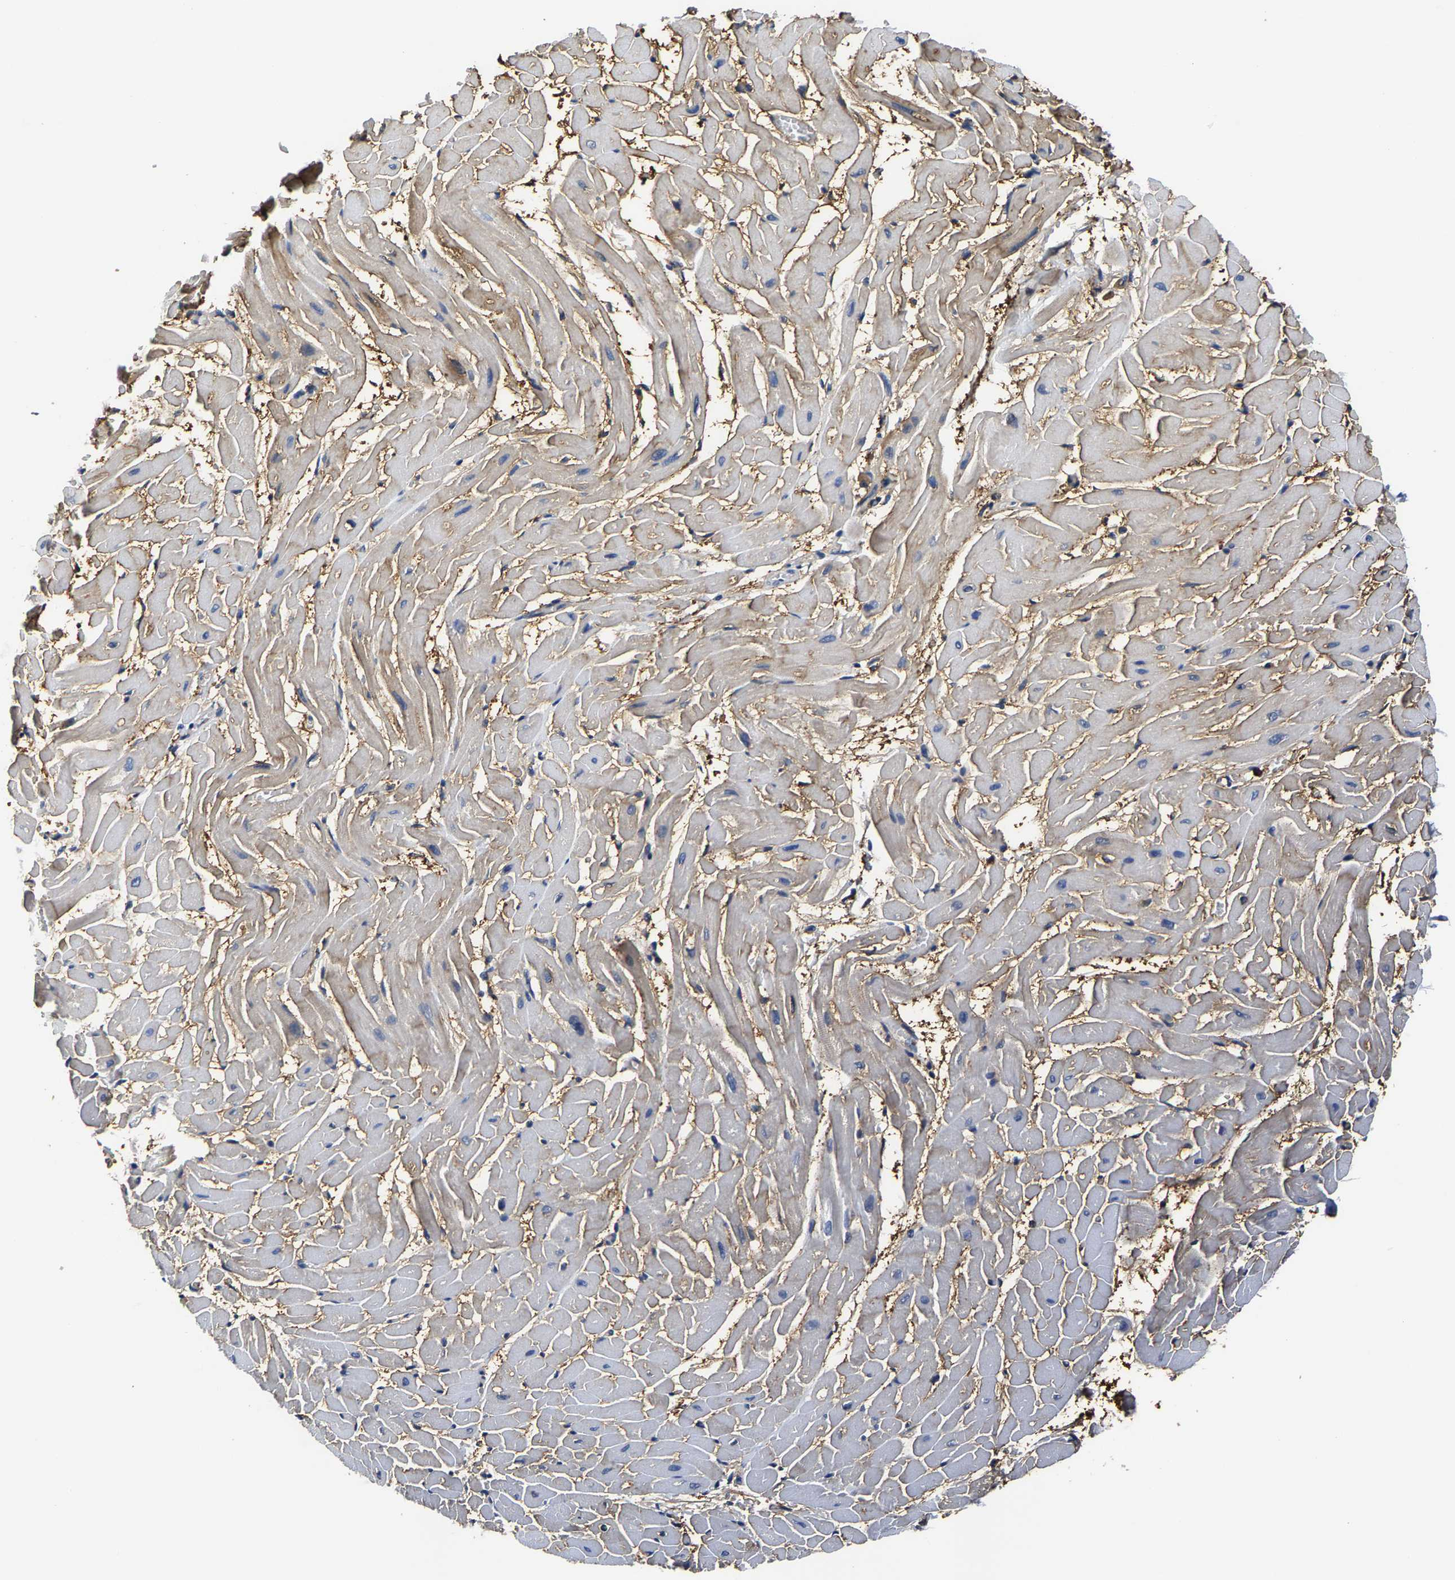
{"staining": {"intensity": "moderate", "quantity": "25%-75%", "location": "cytoplasmic/membranous"}, "tissue": "heart muscle", "cell_type": "Cardiomyocytes", "image_type": "normal", "snomed": [{"axis": "morphology", "description": "Normal tissue, NOS"}, {"axis": "topography", "description": "Heart"}], "caption": "DAB immunohistochemical staining of normal heart muscle demonstrates moderate cytoplasmic/membranous protein positivity in about 25%-75% of cardiomyocytes.", "gene": "TRAF6", "patient": {"sex": "male", "age": 45}}